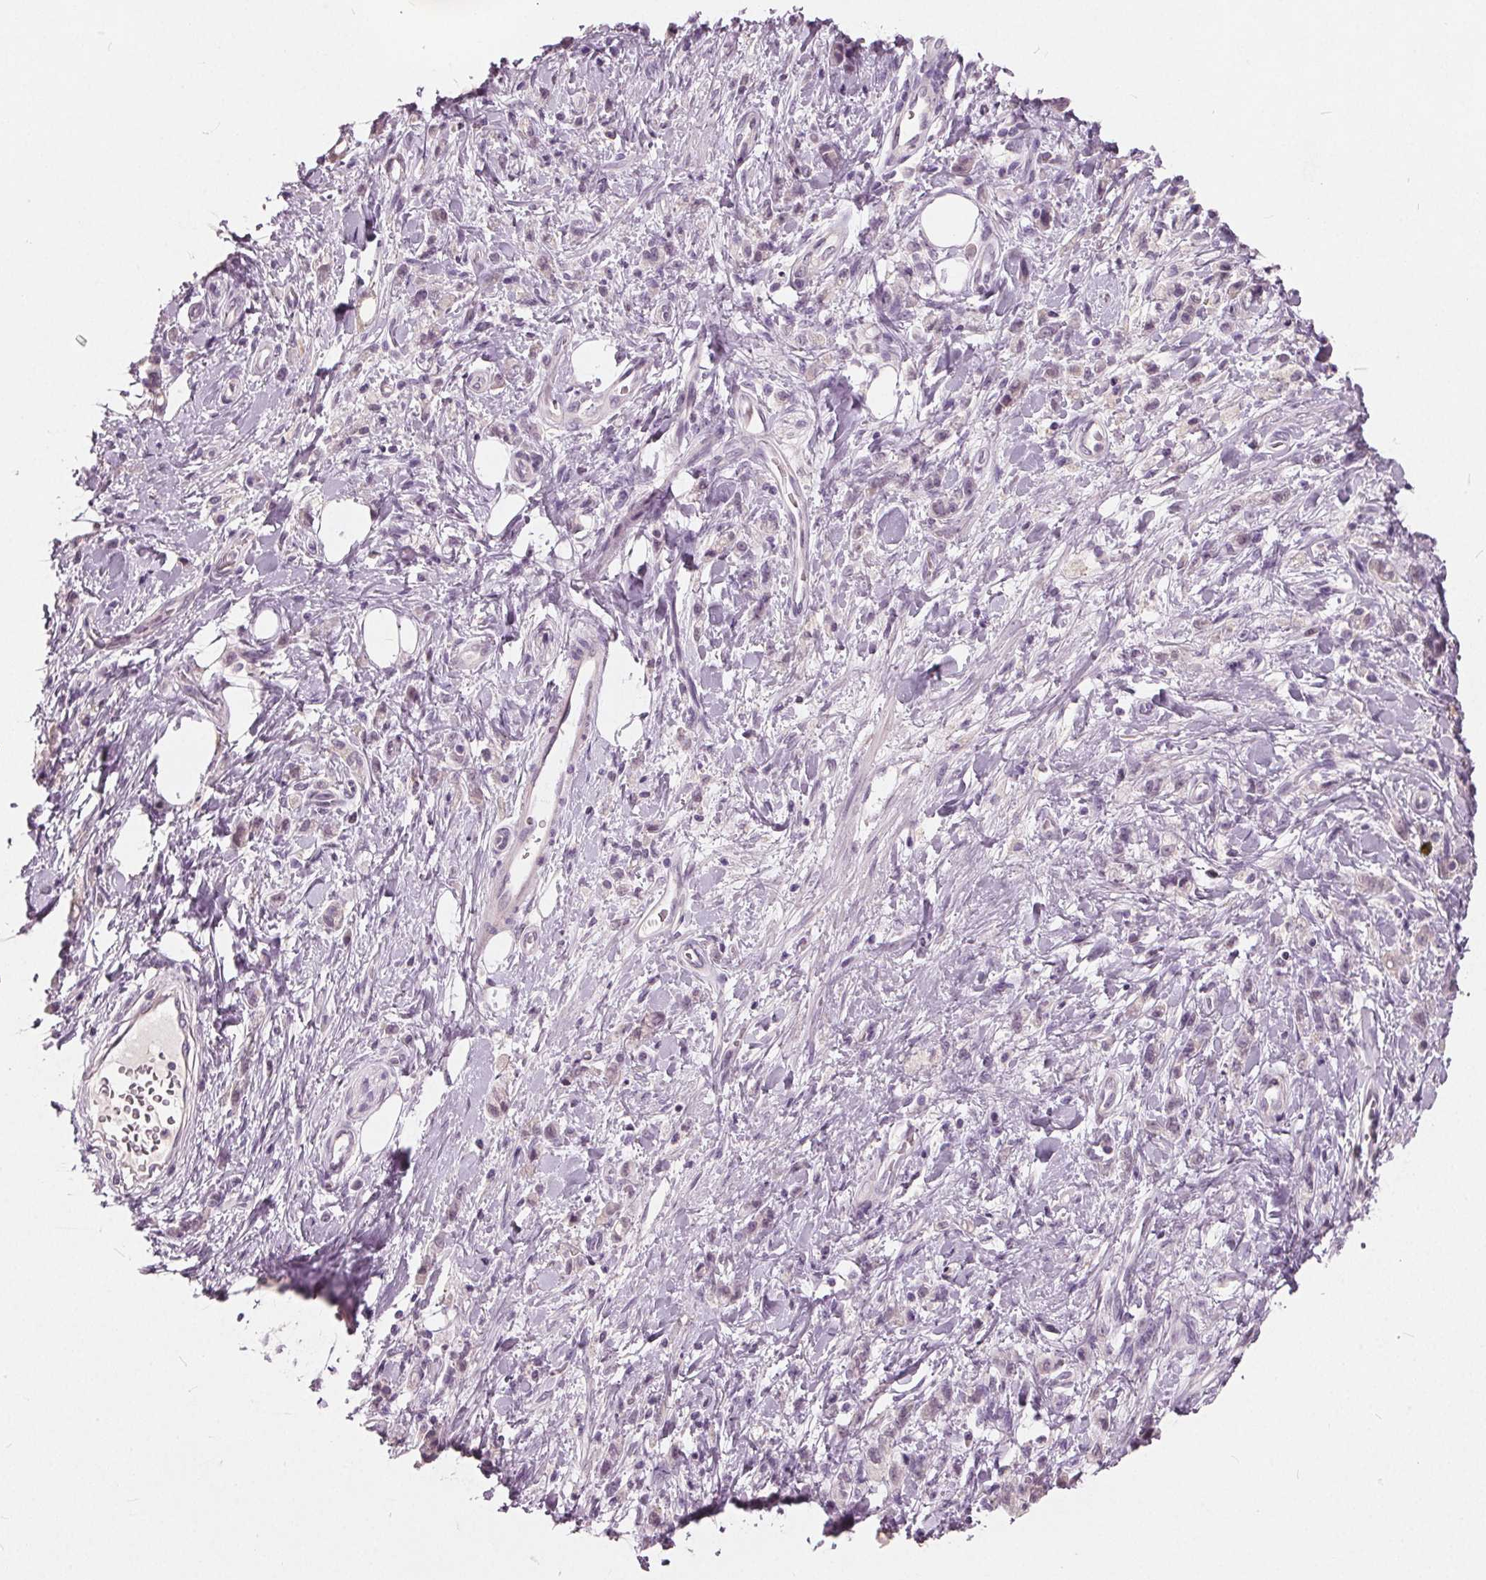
{"staining": {"intensity": "negative", "quantity": "none", "location": "none"}, "tissue": "stomach cancer", "cell_type": "Tumor cells", "image_type": "cancer", "snomed": [{"axis": "morphology", "description": "Adenocarcinoma, NOS"}, {"axis": "topography", "description": "Stomach"}], "caption": "Immunohistochemistry (IHC) micrograph of human adenocarcinoma (stomach) stained for a protein (brown), which demonstrates no expression in tumor cells.", "gene": "TKFC", "patient": {"sex": "male", "age": 77}}